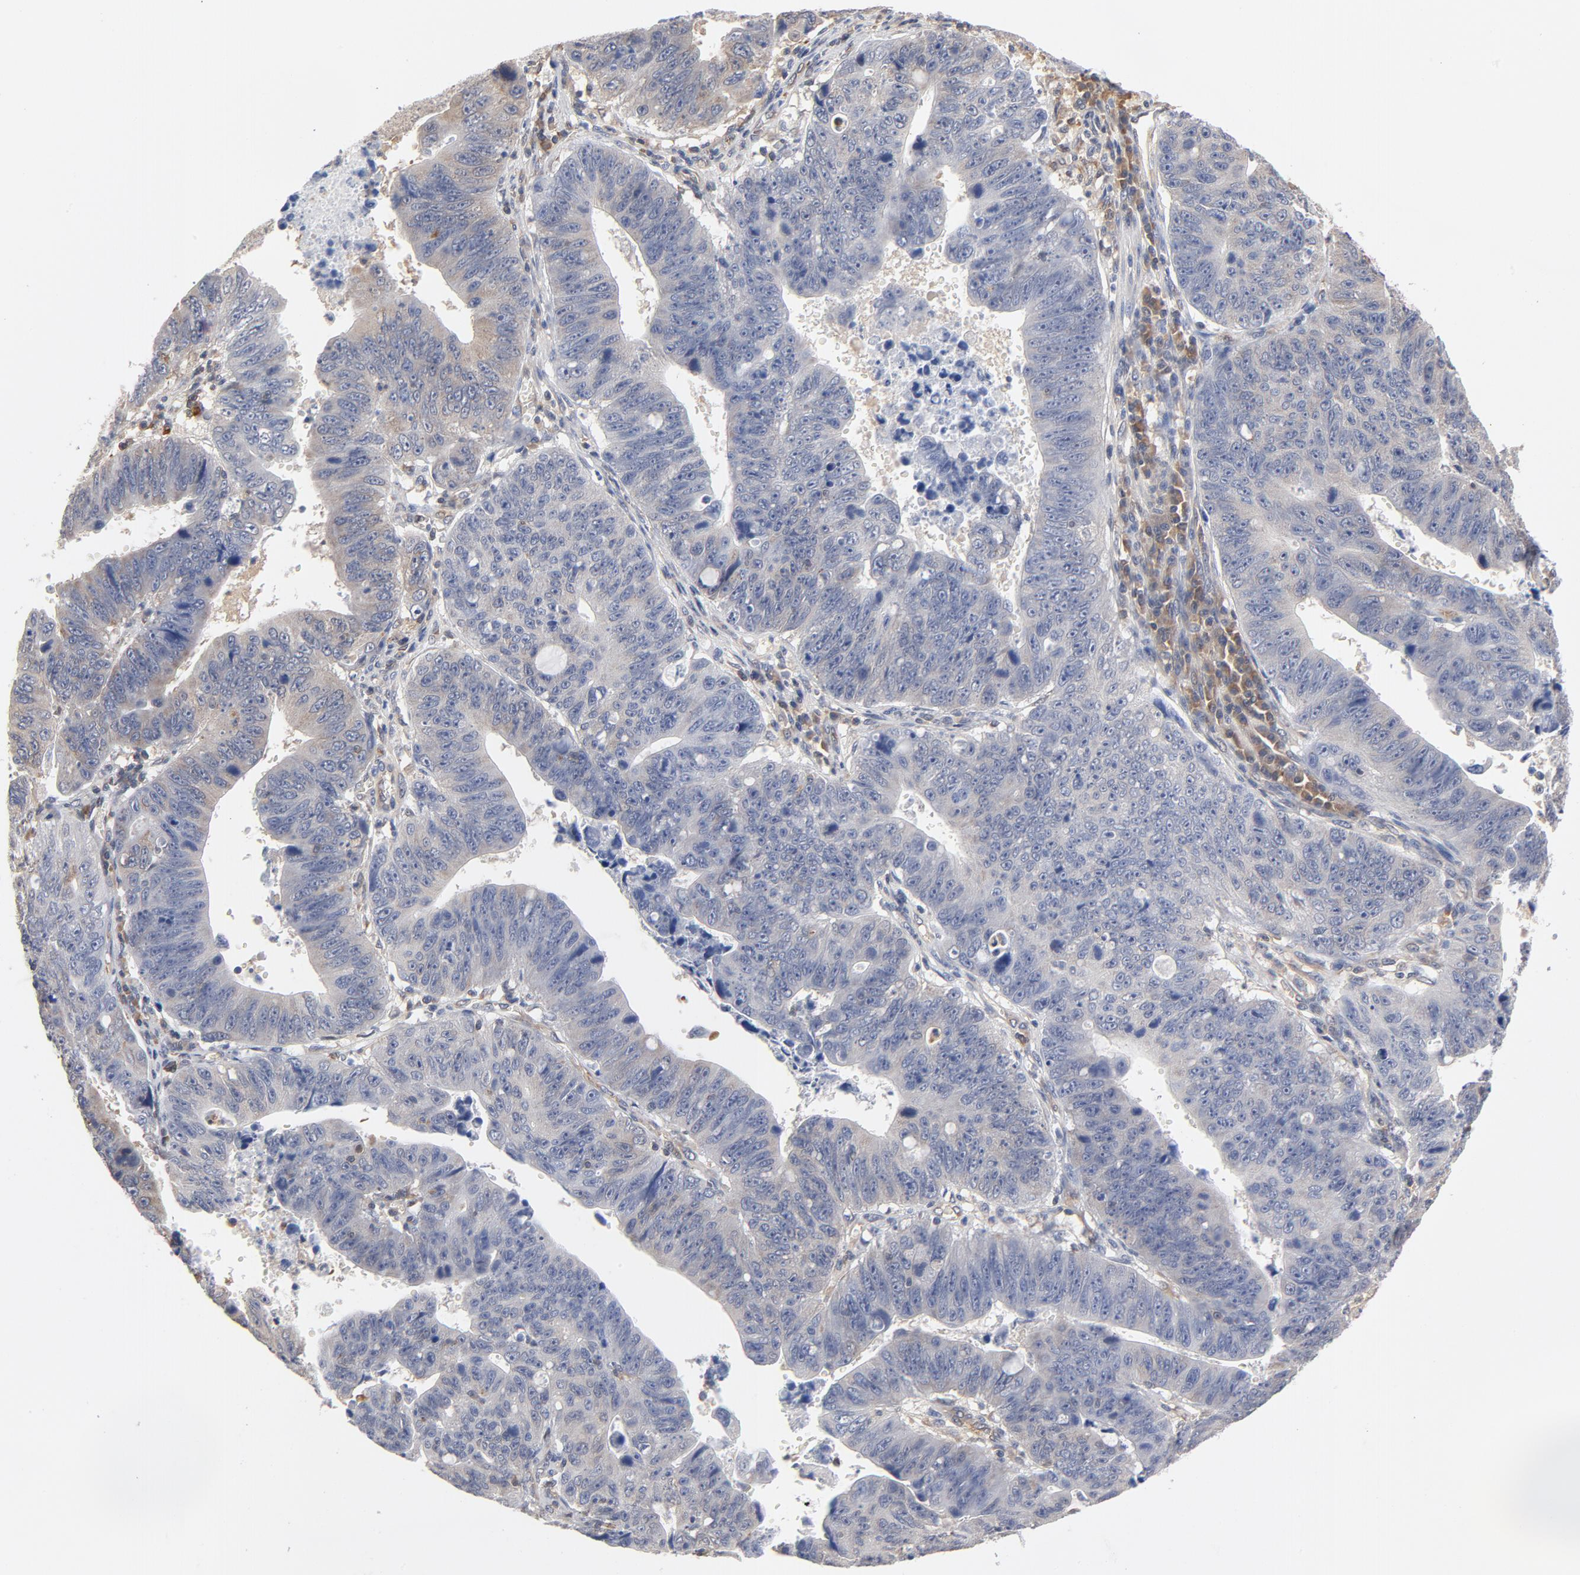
{"staining": {"intensity": "negative", "quantity": "none", "location": "none"}, "tissue": "stomach cancer", "cell_type": "Tumor cells", "image_type": "cancer", "snomed": [{"axis": "morphology", "description": "Adenocarcinoma, NOS"}, {"axis": "topography", "description": "Stomach"}], "caption": "The micrograph shows no significant expression in tumor cells of adenocarcinoma (stomach).", "gene": "ASMTL", "patient": {"sex": "male", "age": 59}}